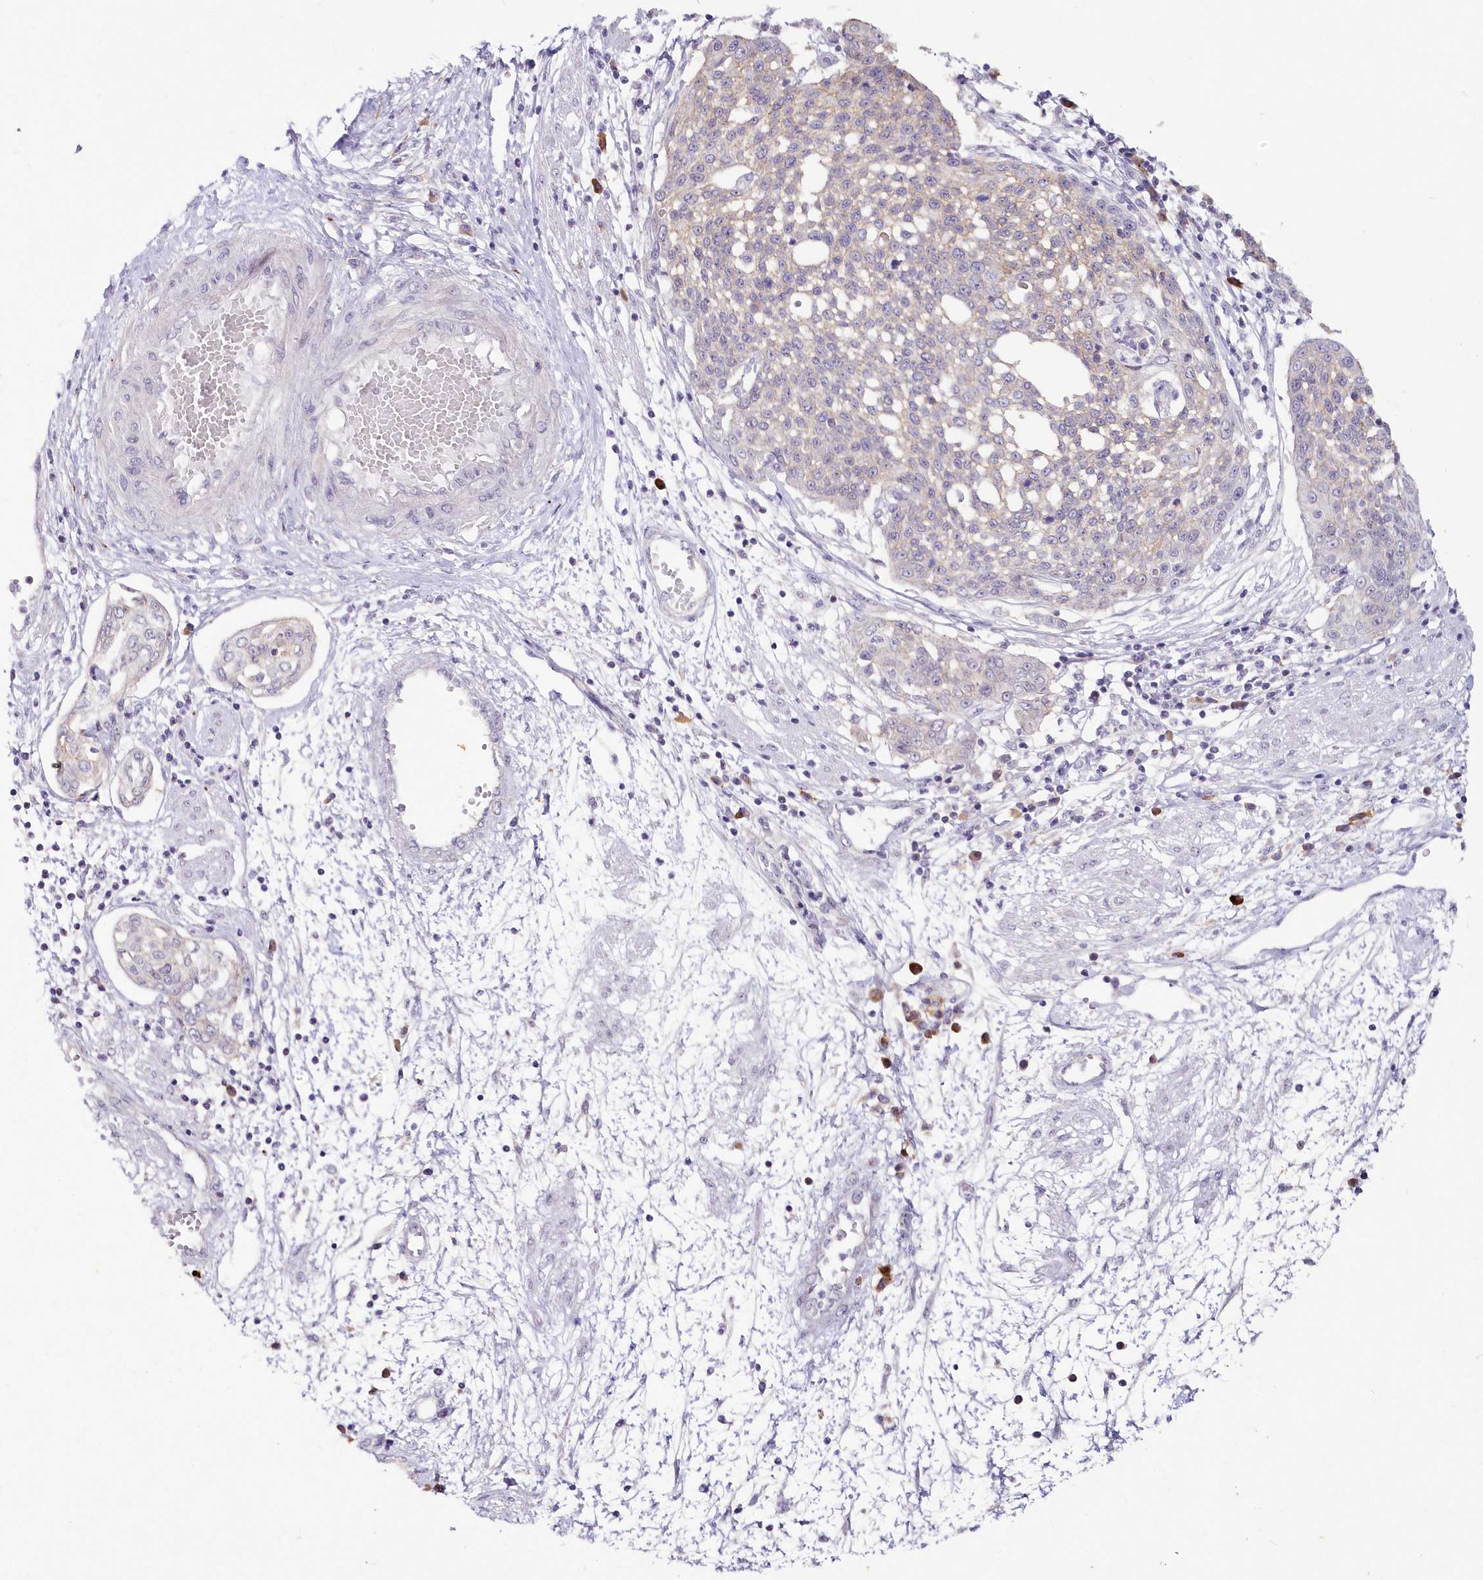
{"staining": {"intensity": "negative", "quantity": "none", "location": "none"}, "tissue": "cervical cancer", "cell_type": "Tumor cells", "image_type": "cancer", "snomed": [{"axis": "morphology", "description": "Squamous cell carcinoma, NOS"}, {"axis": "topography", "description": "Cervix"}], "caption": "Cervical squamous cell carcinoma was stained to show a protein in brown. There is no significant staining in tumor cells. (Stains: DAB immunohistochemistry (IHC) with hematoxylin counter stain, Microscopy: brightfield microscopy at high magnification).", "gene": "SNED1", "patient": {"sex": "female", "age": 34}}